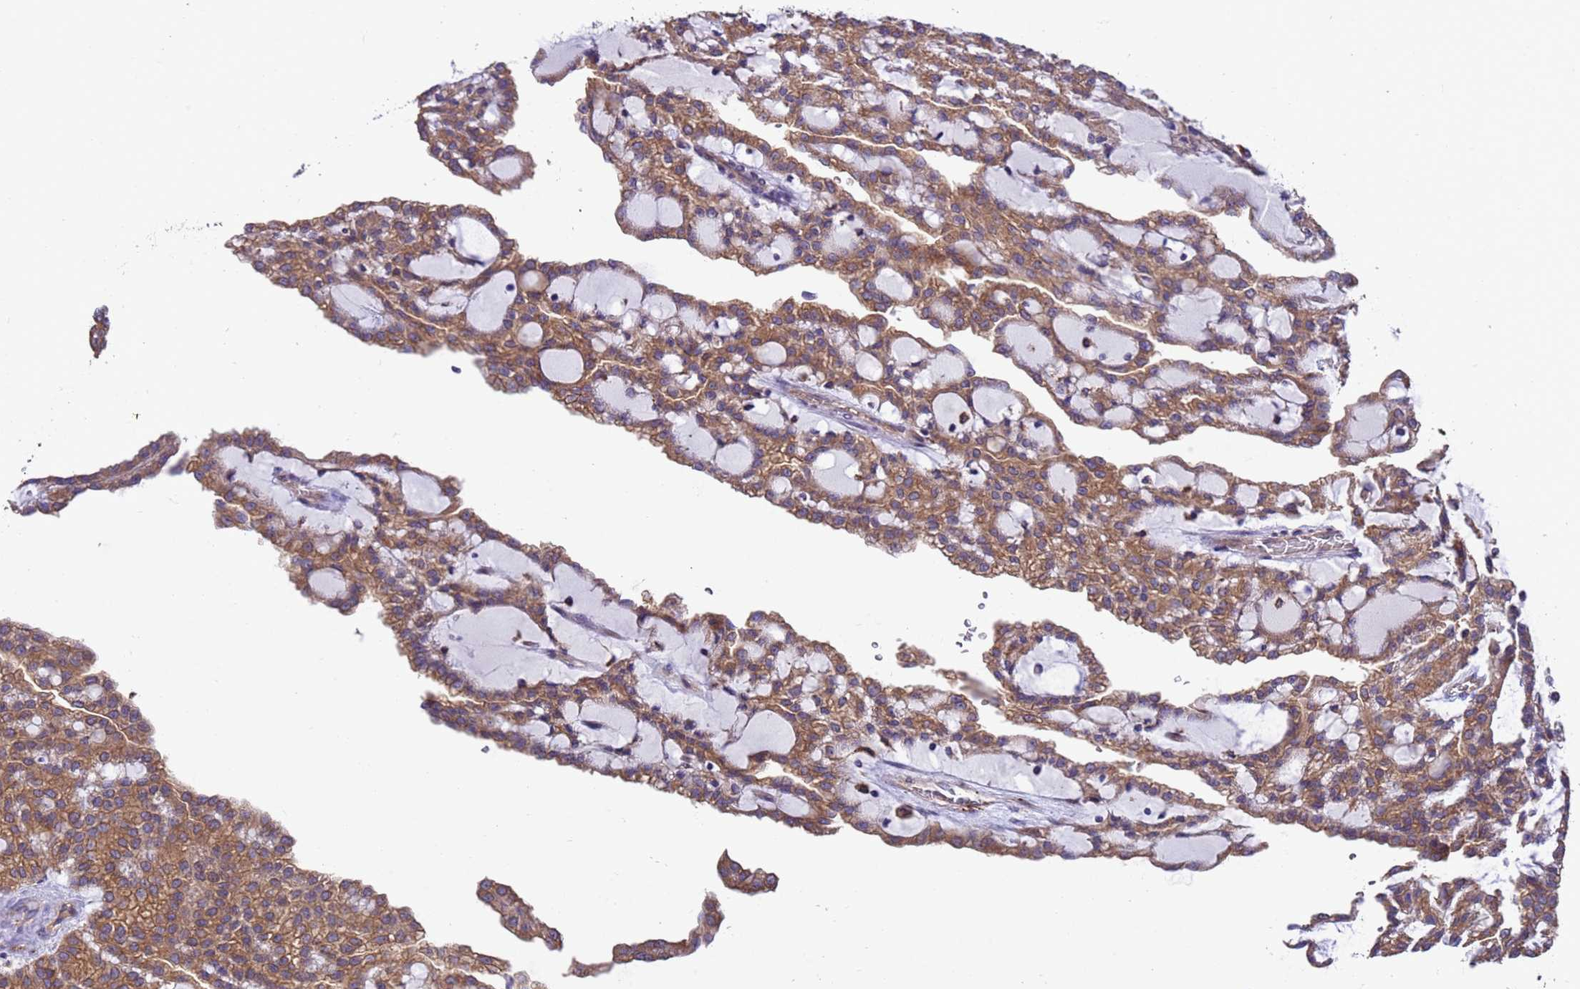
{"staining": {"intensity": "strong", "quantity": ">75%", "location": "cytoplasmic/membranous"}, "tissue": "renal cancer", "cell_type": "Tumor cells", "image_type": "cancer", "snomed": [{"axis": "morphology", "description": "Adenocarcinoma, NOS"}, {"axis": "topography", "description": "Kidney"}], "caption": "Immunohistochemistry (IHC) micrograph of human renal adenocarcinoma stained for a protein (brown), which shows high levels of strong cytoplasmic/membranous positivity in about >75% of tumor cells.", "gene": "ARHGAP12", "patient": {"sex": "male", "age": 63}}